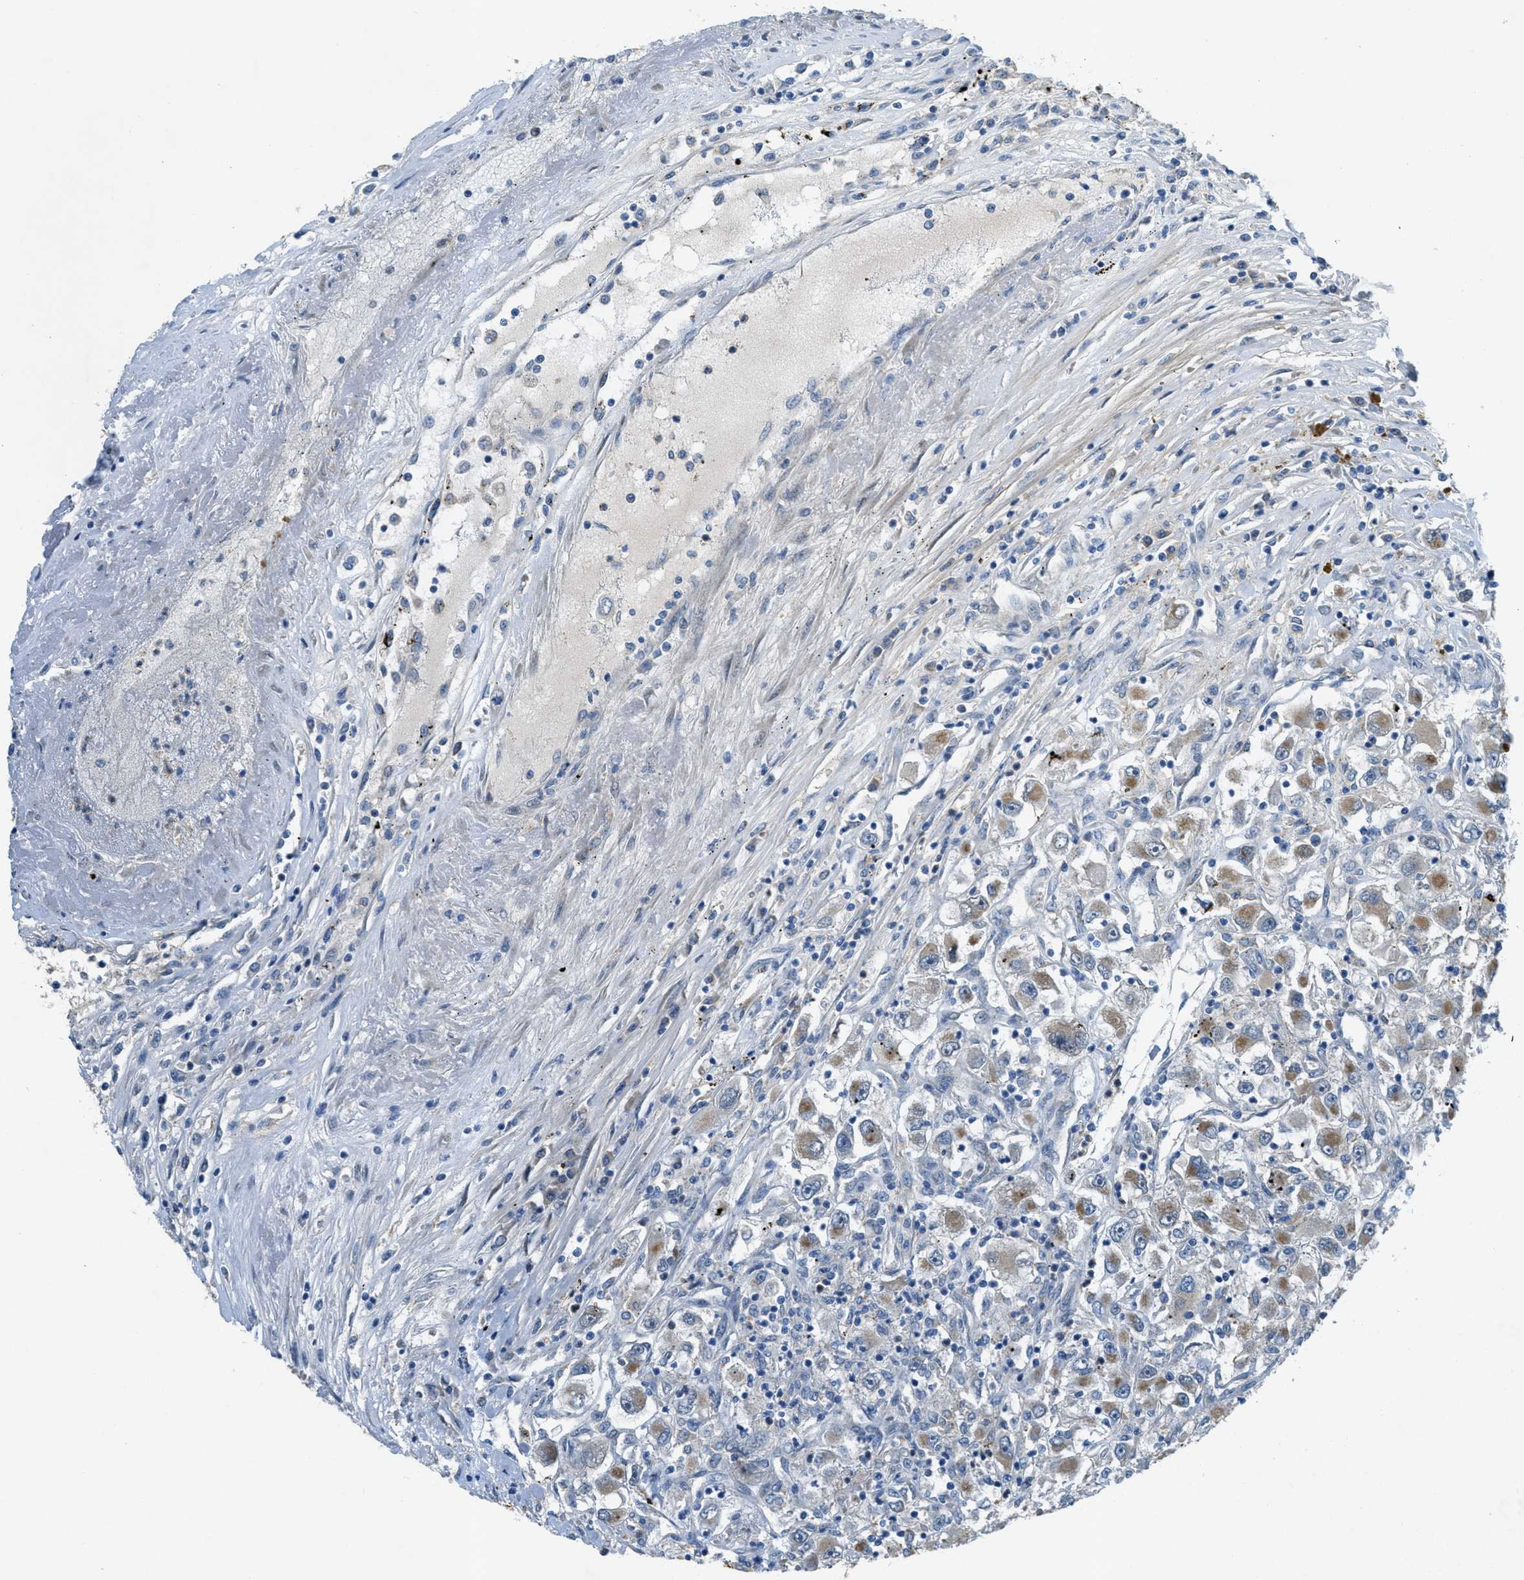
{"staining": {"intensity": "moderate", "quantity": "25%-75%", "location": "cytoplasmic/membranous"}, "tissue": "renal cancer", "cell_type": "Tumor cells", "image_type": "cancer", "snomed": [{"axis": "morphology", "description": "Adenocarcinoma, NOS"}, {"axis": "topography", "description": "Kidney"}], "caption": "Immunohistochemistry (IHC) (DAB (3,3'-diaminobenzidine)) staining of renal cancer demonstrates moderate cytoplasmic/membranous protein positivity in approximately 25%-75% of tumor cells. The protein is shown in brown color, while the nuclei are stained blue.", "gene": "SNX14", "patient": {"sex": "female", "age": 52}}